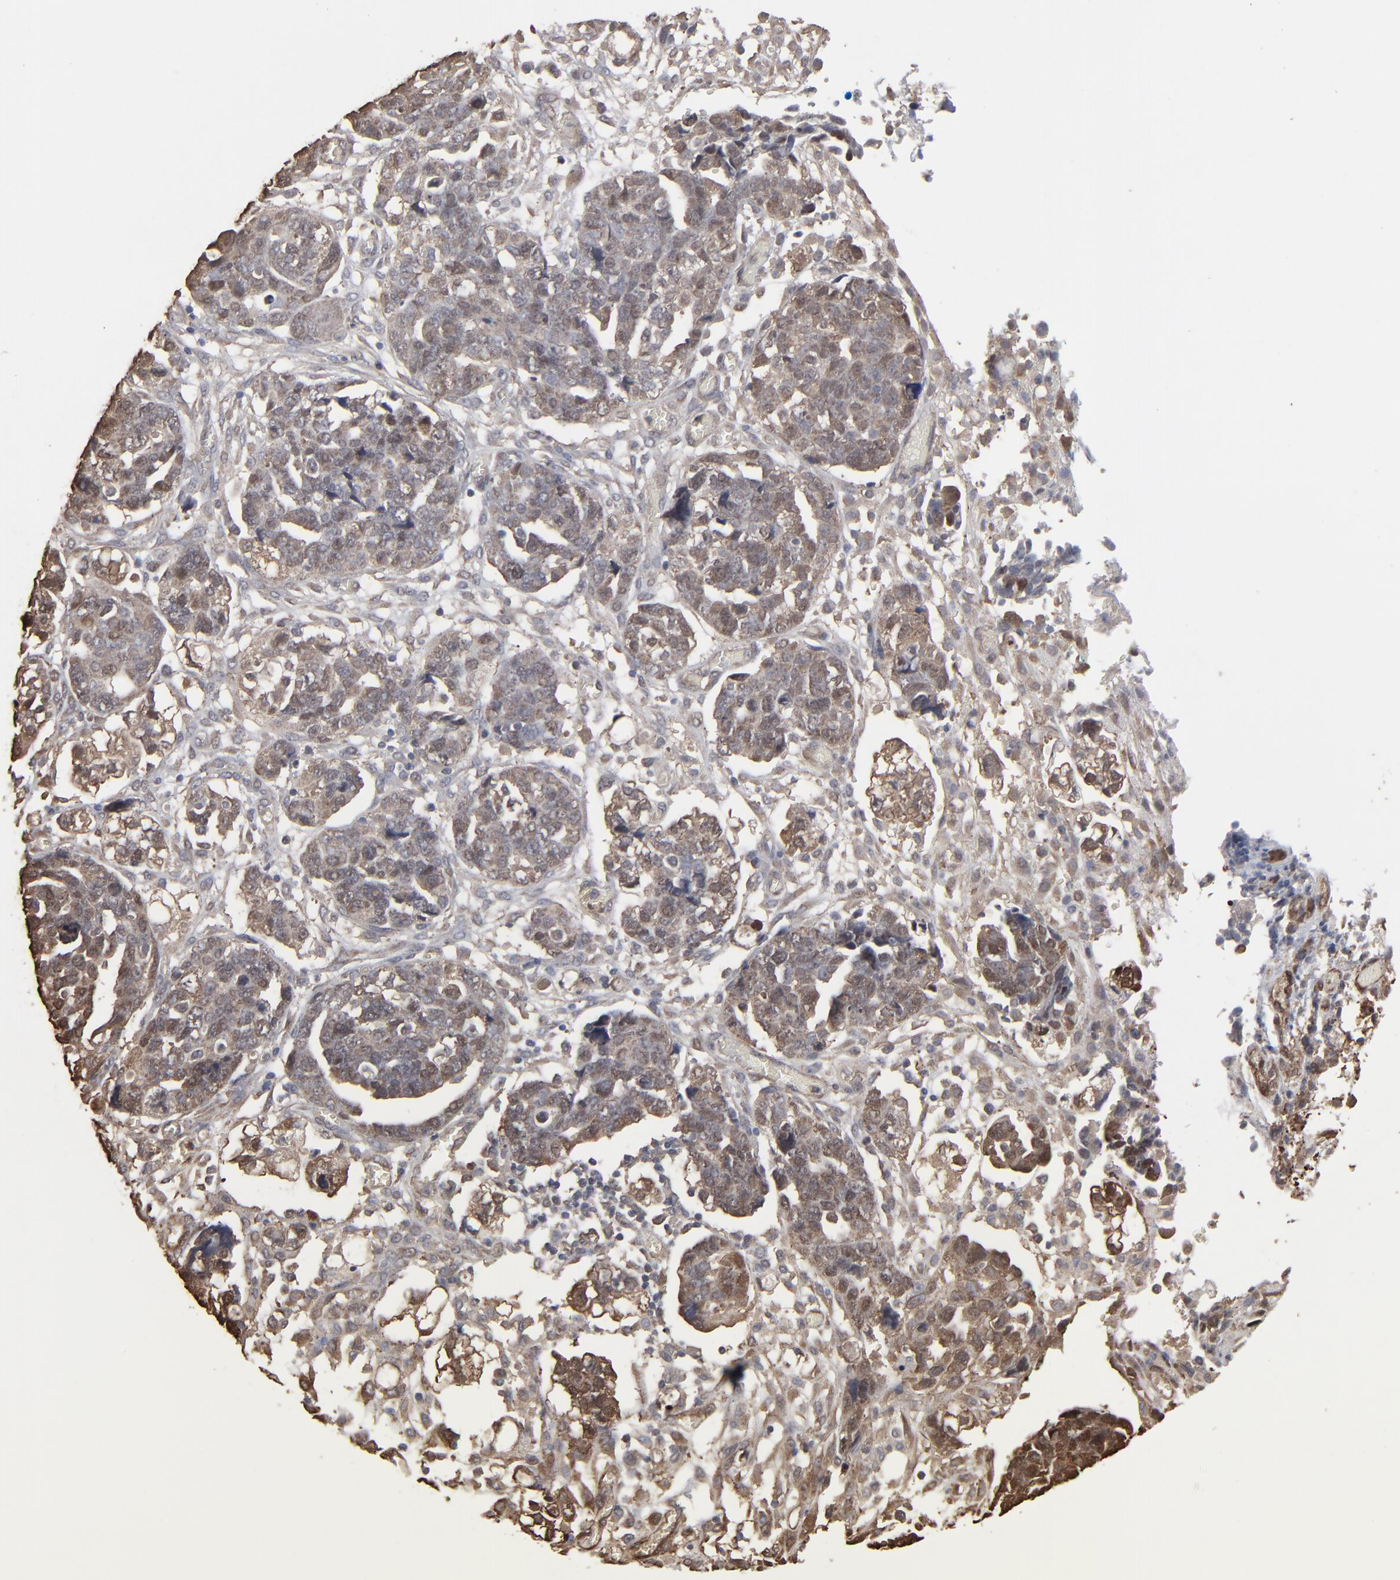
{"staining": {"intensity": "moderate", "quantity": ">75%", "location": "cytoplasmic/membranous"}, "tissue": "ovarian cancer", "cell_type": "Tumor cells", "image_type": "cancer", "snomed": [{"axis": "morphology", "description": "Normal tissue, NOS"}, {"axis": "morphology", "description": "Cystadenocarcinoma, serous, NOS"}, {"axis": "topography", "description": "Fallopian tube"}, {"axis": "topography", "description": "Ovary"}], "caption": "Protein staining of ovarian cancer (serous cystadenocarcinoma) tissue displays moderate cytoplasmic/membranous positivity in about >75% of tumor cells. Using DAB (brown) and hematoxylin (blue) stains, captured at high magnification using brightfield microscopy.", "gene": "NME1-NME2", "patient": {"sex": "female", "age": 56}}